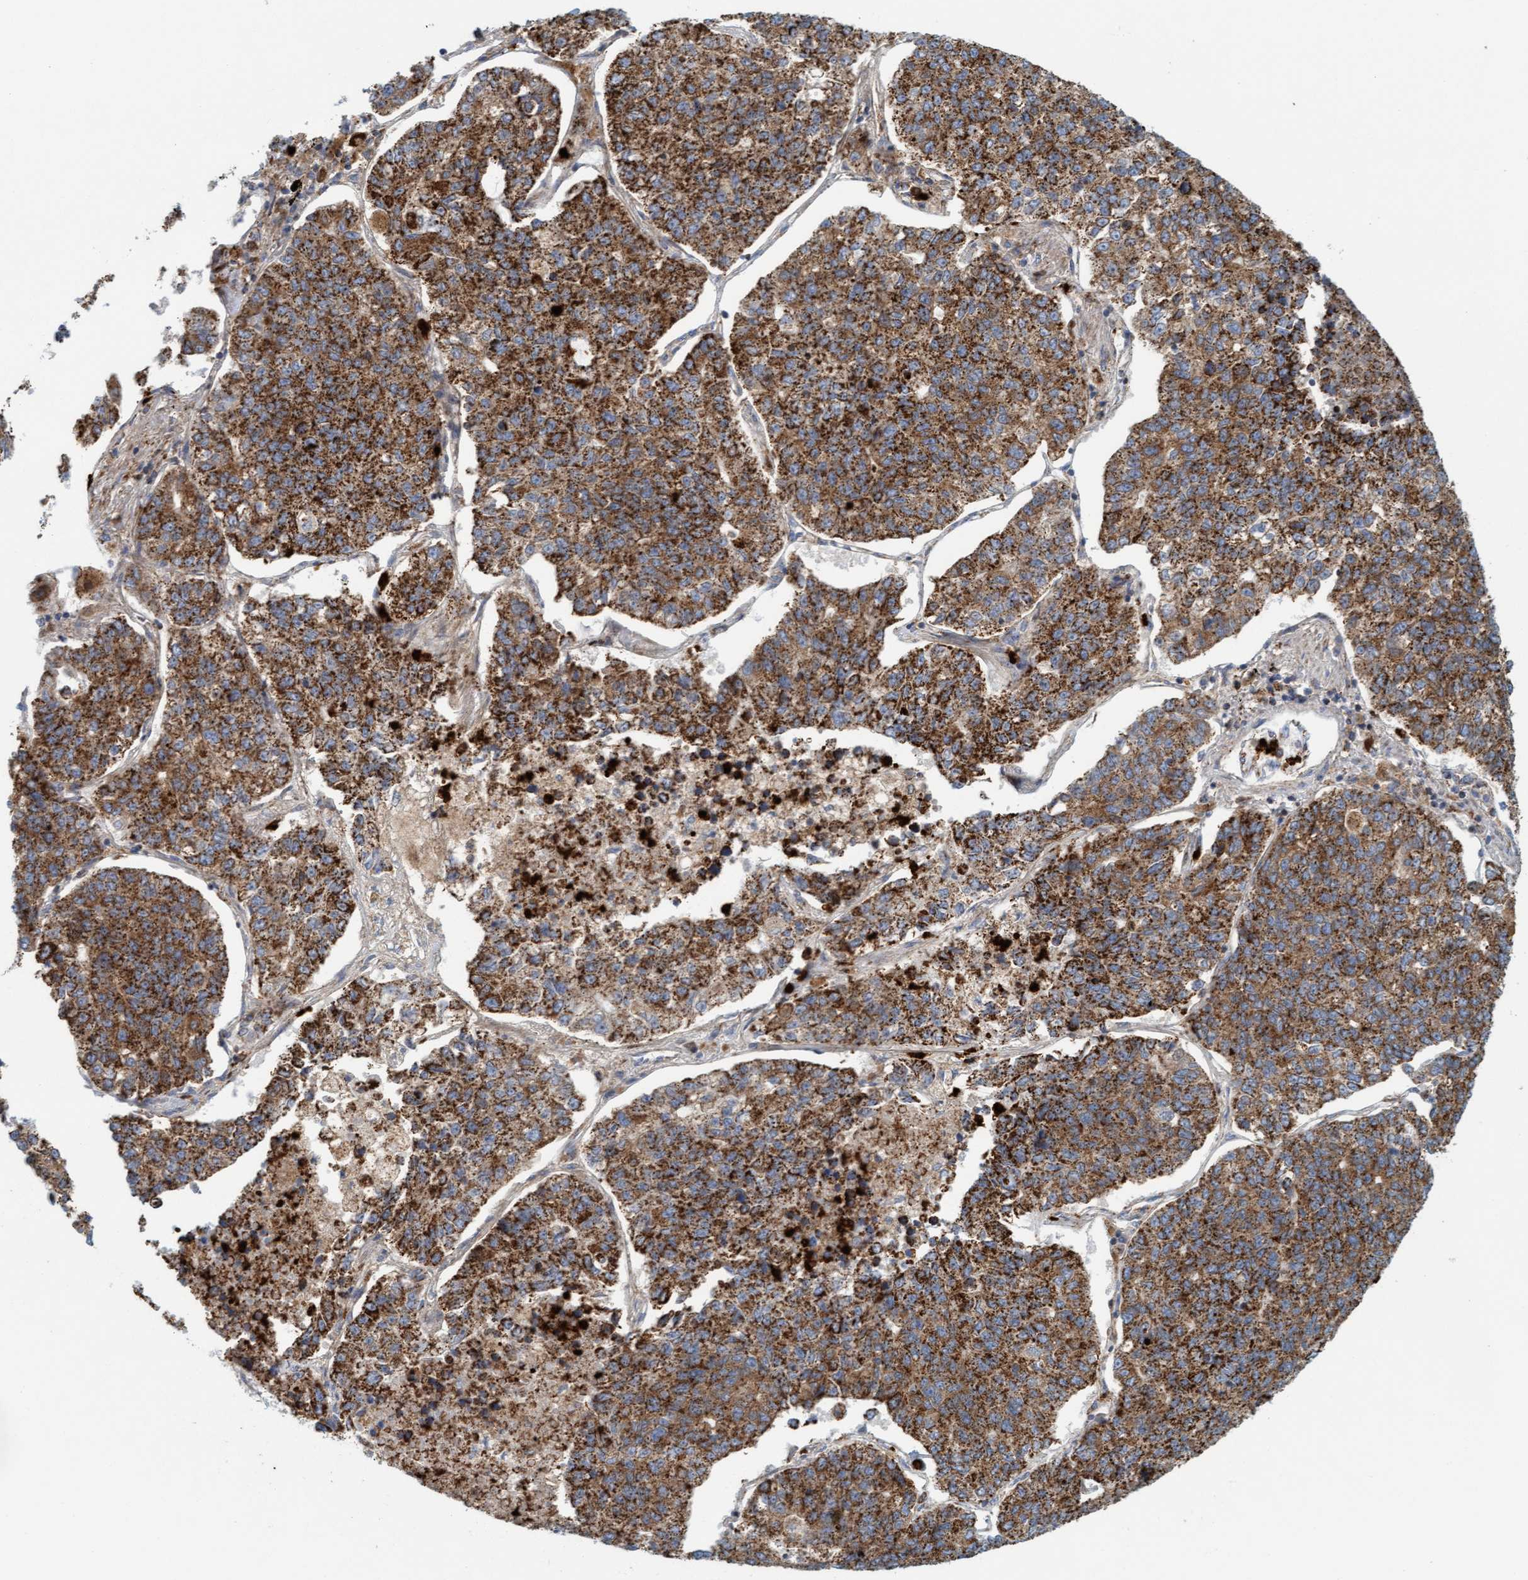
{"staining": {"intensity": "strong", "quantity": ">75%", "location": "cytoplasmic/membranous"}, "tissue": "lung cancer", "cell_type": "Tumor cells", "image_type": "cancer", "snomed": [{"axis": "morphology", "description": "Adenocarcinoma, NOS"}, {"axis": "topography", "description": "Lung"}], "caption": "This histopathology image displays lung cancer stained with immunohistochemistry to label a protein in brown. The cytoplasmic/membranous of tumor cells show strong positivity for the protein. Nuclei are counter-stained blue.", "gene": "B9D1", "patient": {"sex": "male", "age": 49}}